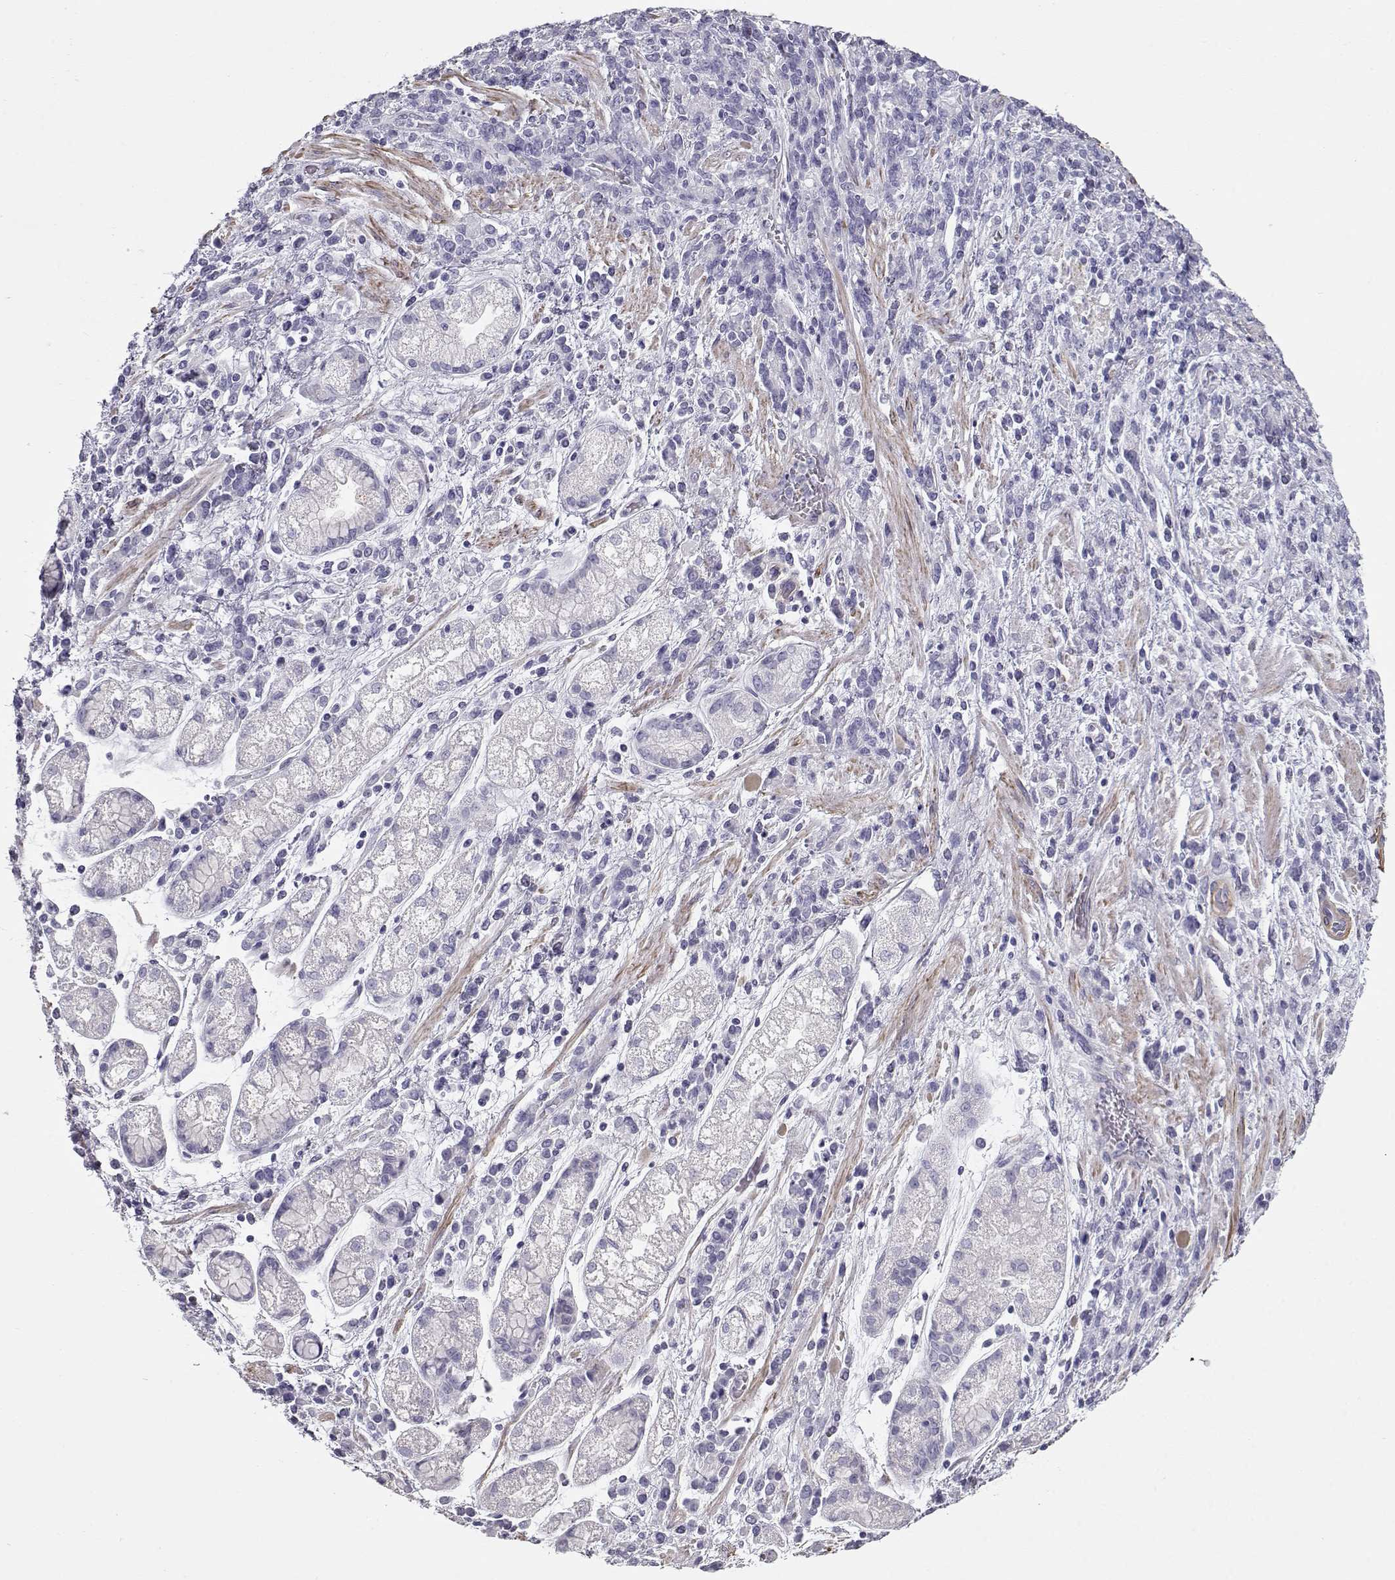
{"staining": {"intensity": "negative", "quantity": "none", "location": "none"}, "tissue": "stomach cancer", "cell_type": "Tumor cells", "image_type": "cancer", "snomed": [{"axis": "morphology", "description": "Adenocarcinoma, NOS"}, {"axis": "topography", "description": "Stomach"}], "caption": "Immunohistochemistry (IHC) of stomach cancer reveals no positivity in tumor cells.", "gene": "SLITRK3", "patient": {"sex": "female", "age": 57}}